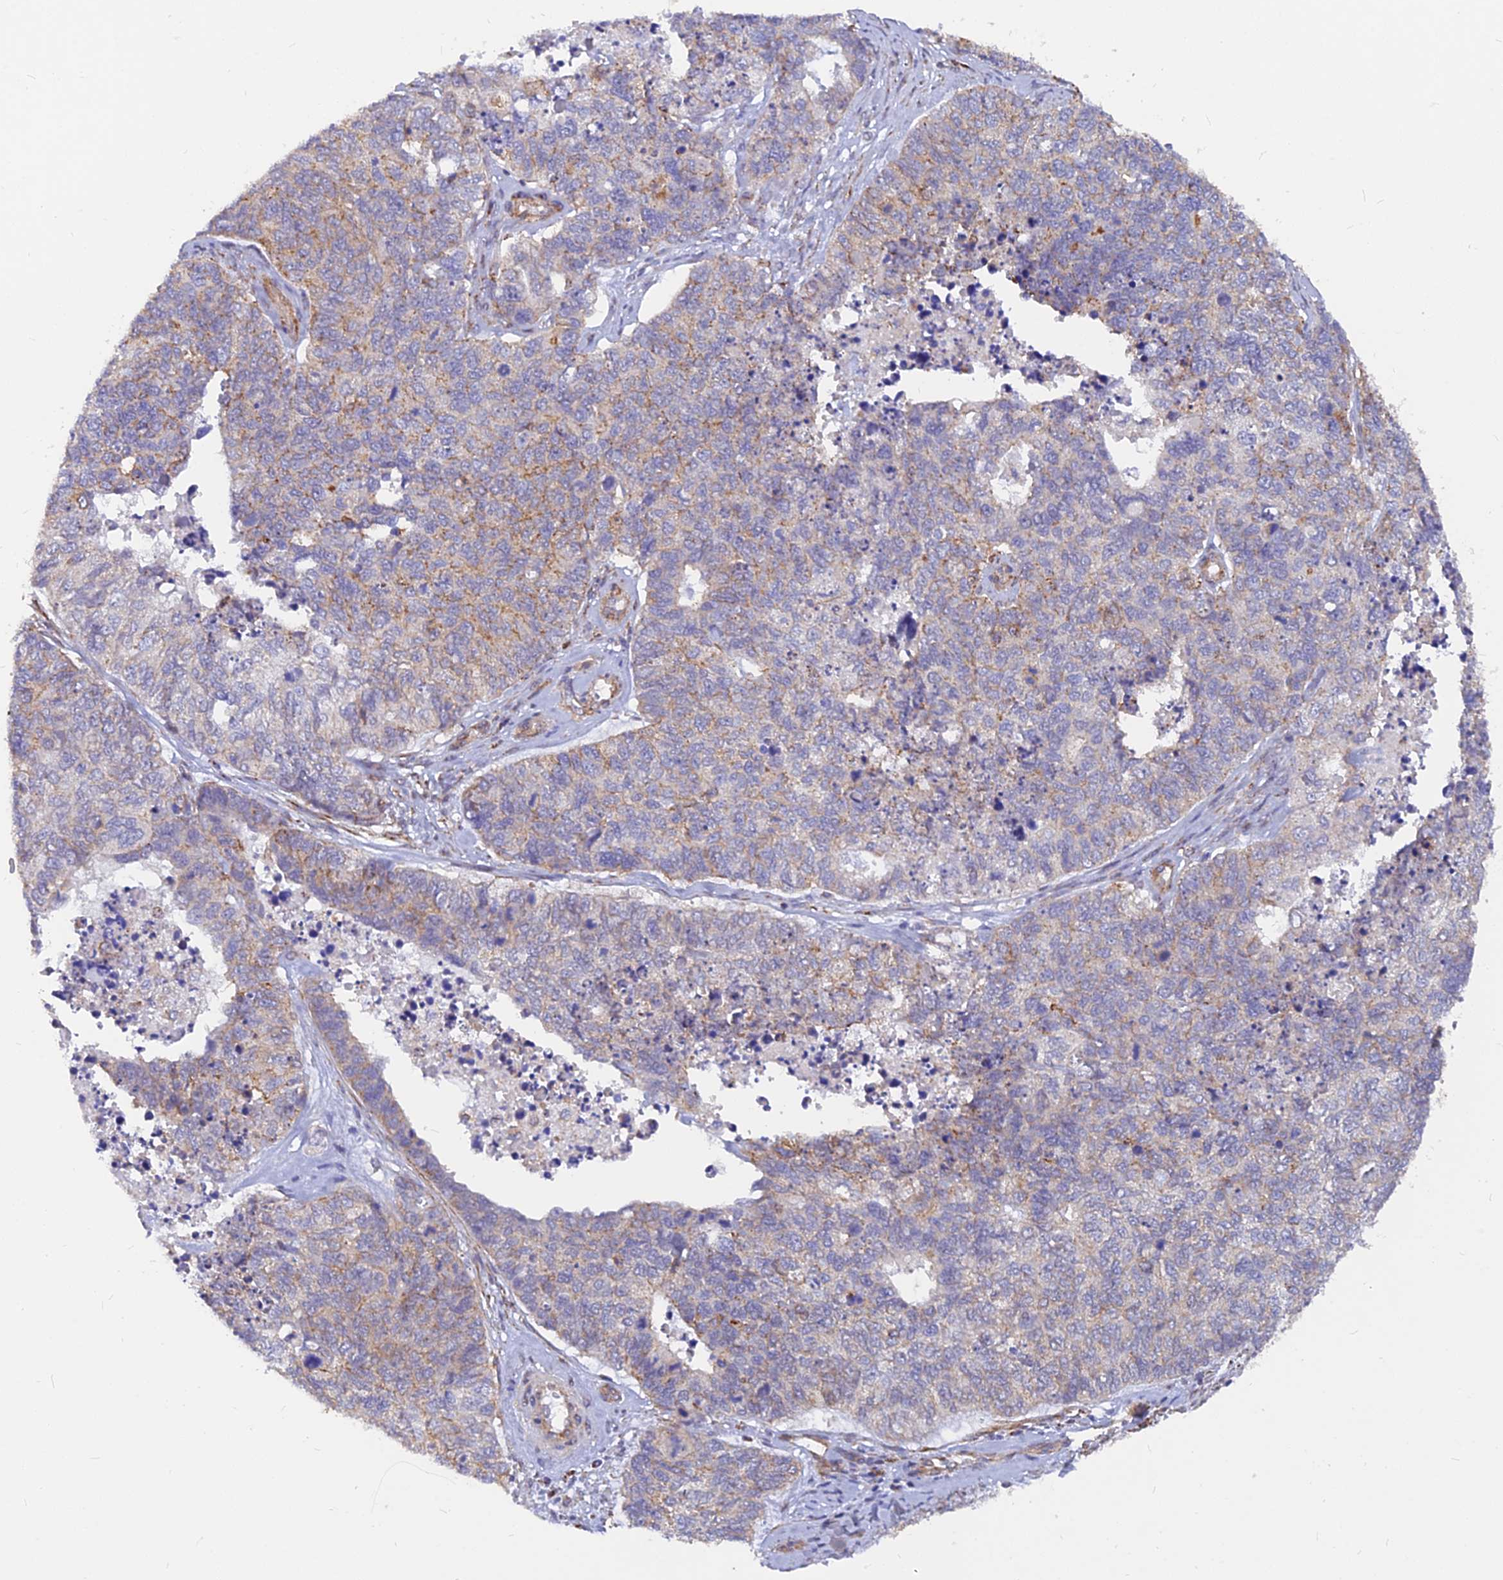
{"staining": {"intensity": "weak", "quantity": "<25%", "location": "cytoplasmic/membranous"}, "tissue": "cervical cancer", "cell_type": "Tumor cells", "image_type": "cancer", "snomed": [{"axis": "morphology", "description": "Squamous cell carcinoma, NOS"}, {"axis": "topography", "description": "Cervix"}], "caption": "Immunohistochemistry (IHC) micrograph of cervical cancer (squamous cell carcinoma) stained for a protein (brown), which exhibits no positivity in tumor cells. The staining is performed using DAB (3,3'-diaminobenzidine) brown chromogen with nuclei counter-stained in using hematoxylin.", "gene": "VSTM2L", "patient": {"sex": "female", "age": 63}}